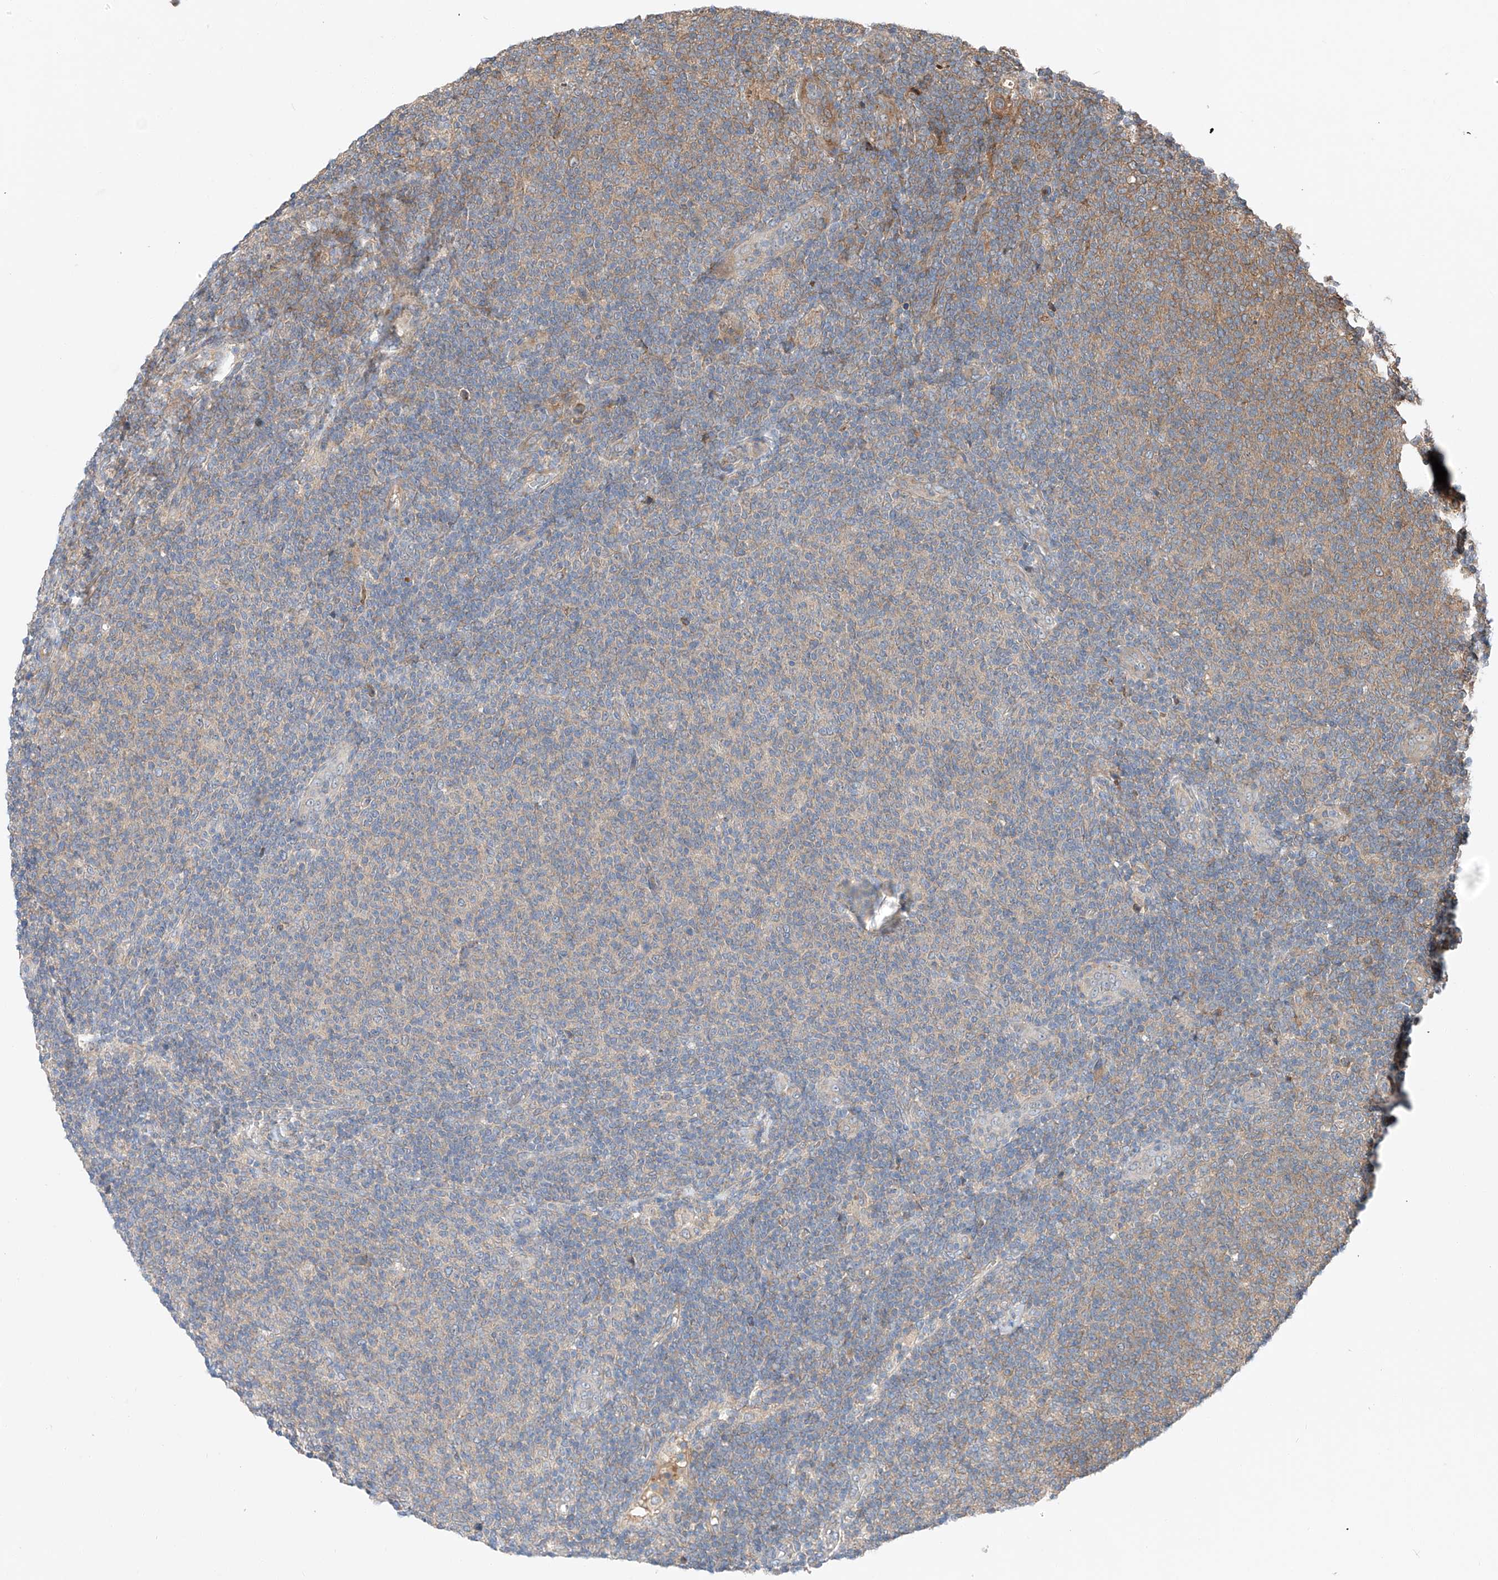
{"staining": {"intensity": "weak", "quantity": "25%-75%", "location": "cytoplasmic/membranous"}, "tissue": "lymphoma", "cell_type": "Tumor cells", "image_type": "cancer", "snomed": [{"axis": "morphology", "description": "Malignant lymphoma, non-Hodgkin's type, Low grade"}, {"axis": "topography", "description": "Lymph node"}], "caption": "Malignant lymphoma, non-Hodgkin's type (low-grade) was stained to show a protein in brown. There is low levels of weak cytoplasmic/membranous expression in approximately 25%-75% of tumor cells. (Brightfield microscopy of DAB IHC at high magnification).", "gene": "RUSC1", "patient": {"sex": "male", "age": 66}}